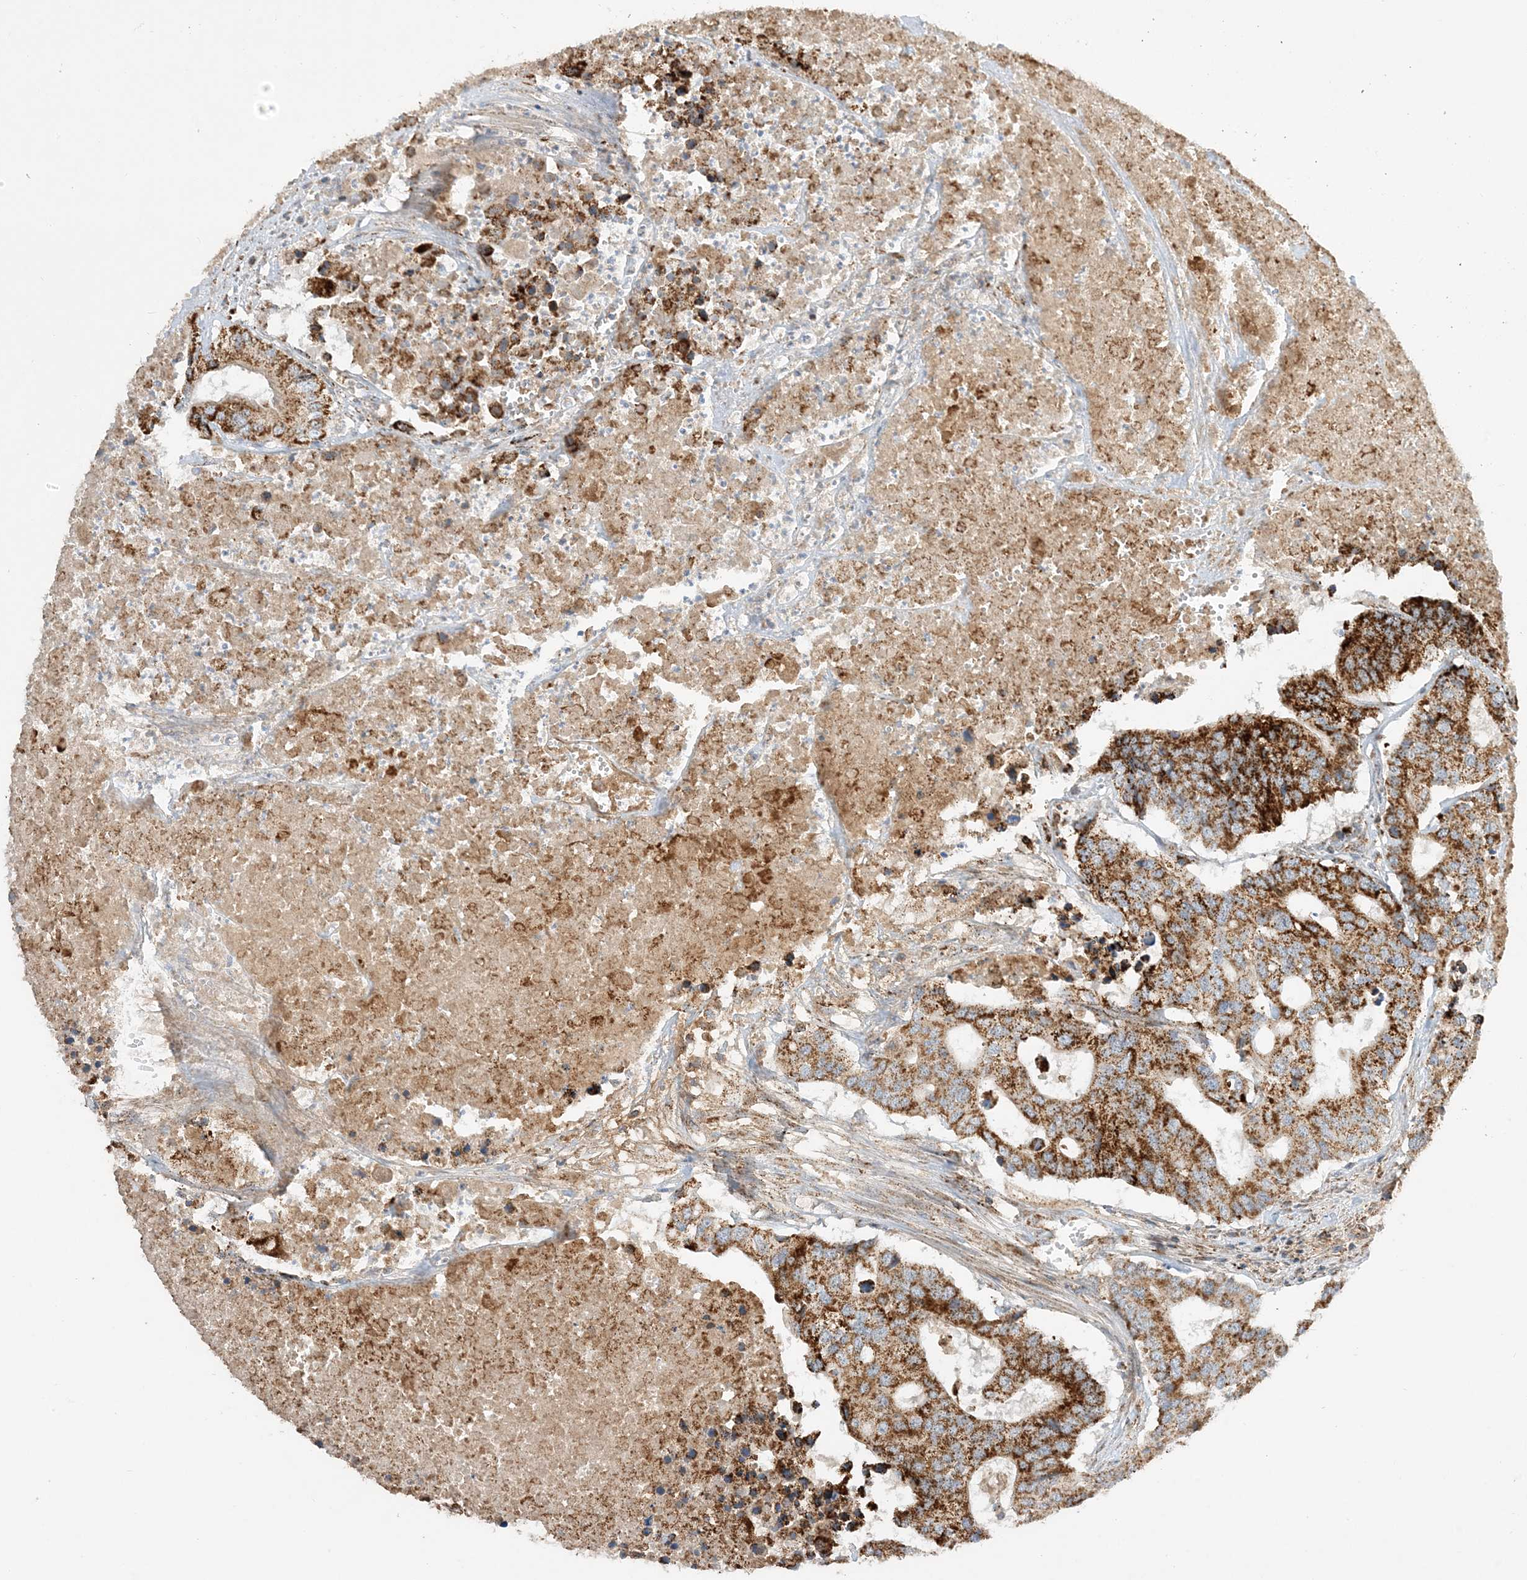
{"staining": {"intensity": "strong", "quantity": ">75%", "location": "cytoplasmic/membranous"}, "tissue": "colorectal cancer", "cell_type": "Tumor cells", "image_type": "cancer", "snomed": [{"axis": "morphology", "description": "Adenocarcinoma, NOS"}, {"axis": "topography", "description": "Colon"}], "caption": "A high-resolution histopathology image shows immunohistochemistry staining of colorectal adenocarcinoma, which shows strong cytoplasmic/membranous expression in approximately >75% of tumor cells. (Brightfield microscopy of DAB IHC at high magnification).", "gene": "NDUFAF3", "patient": {"sex": "male", "age": 77}}